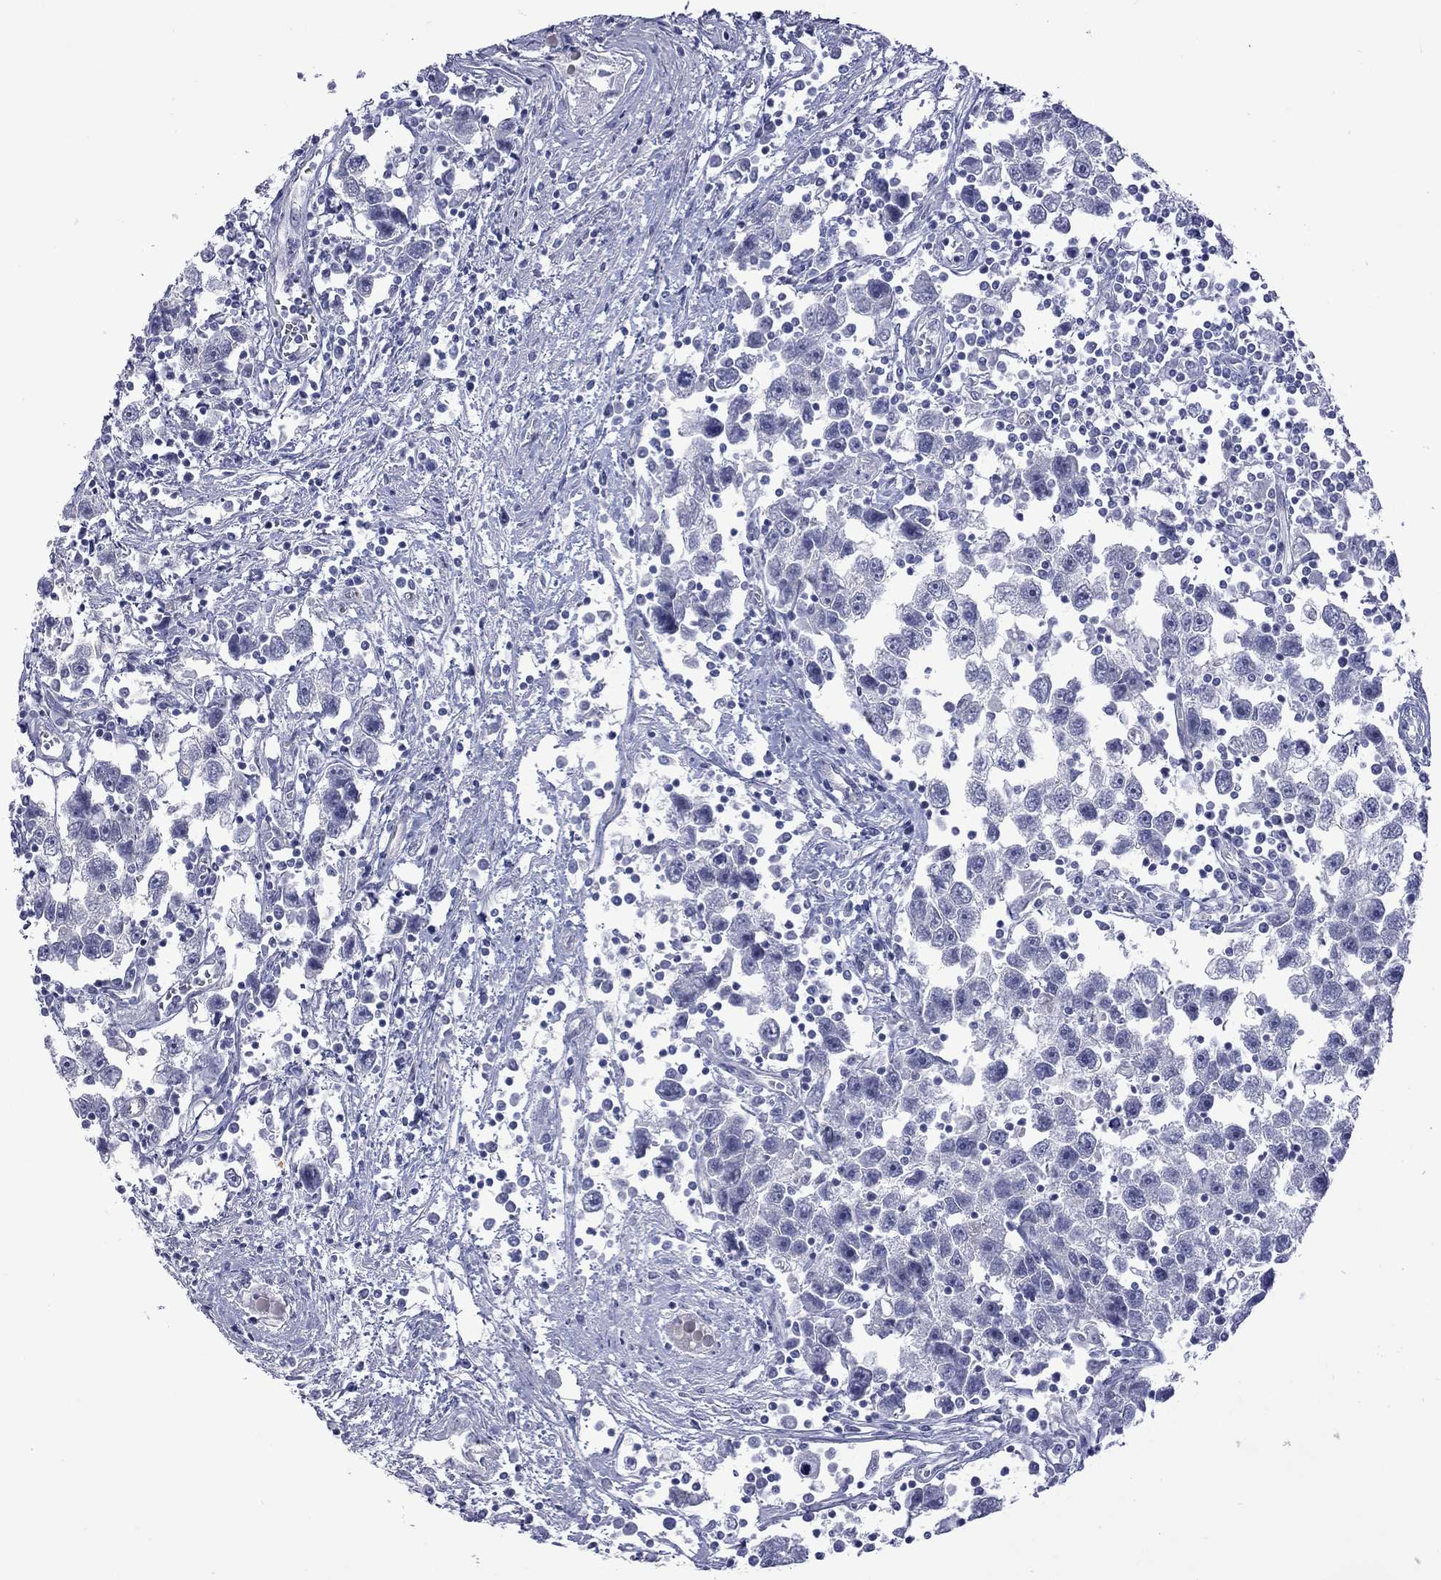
{"staining": {"intensity": "negative", "quantity": "none", "location": "none"}, "tissue": "testis cancer", "cell_type": "Tumor cells", "image_type": "cancer", "snomed": [{"axis": "morphology", "description": "Seminoma, NOS"}, {"axis": "topography", "description": "Testis"}], "caption": "Human testis cancer stained for a protein using immunohistochemistry exhibits no staining in tumor cells.", "gene": "CTNNBIP1", "patient": {"sex": "male", "age": 30}}